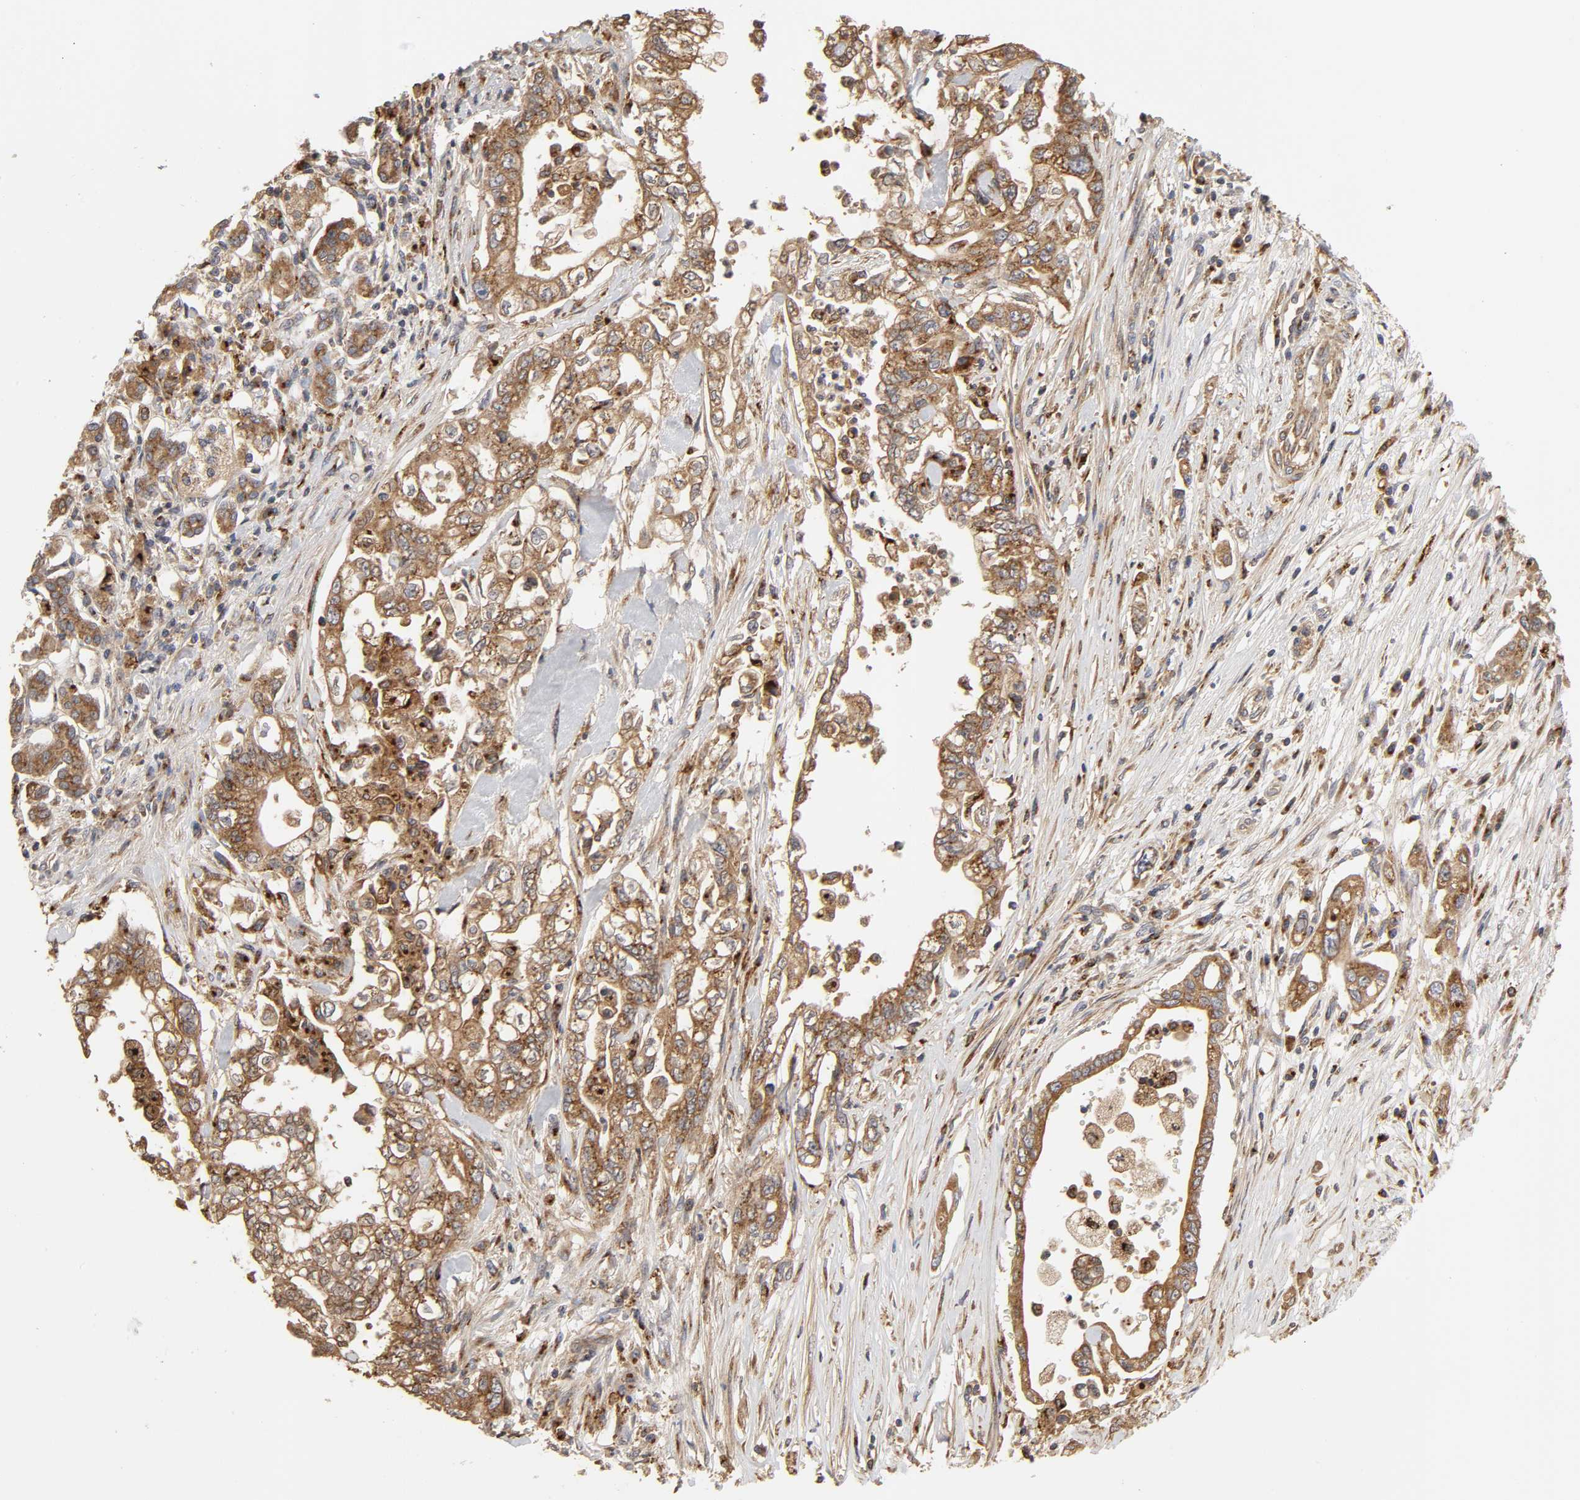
{"staining": {"intensity": "moderate", "quantity": ">75%", "location": "cytoplasmic/membranous"}, "tissue": "pancreatic cancer", "cell_type": "Tumor cells", "image_type": "cancer", "snomed": [{"axis": "morphology", "description": "Normal tissue, NOS"}, {"axis": "topography", "description": "Pancreas"}], "caption": "Protein expression analysis of human pancreatic cancer reveals moderate cytoplasmic/membranous positivity in about >75% of tumor cells.", "gene": "GNPTG", "patient": {"sex": "male", "age": 42}}